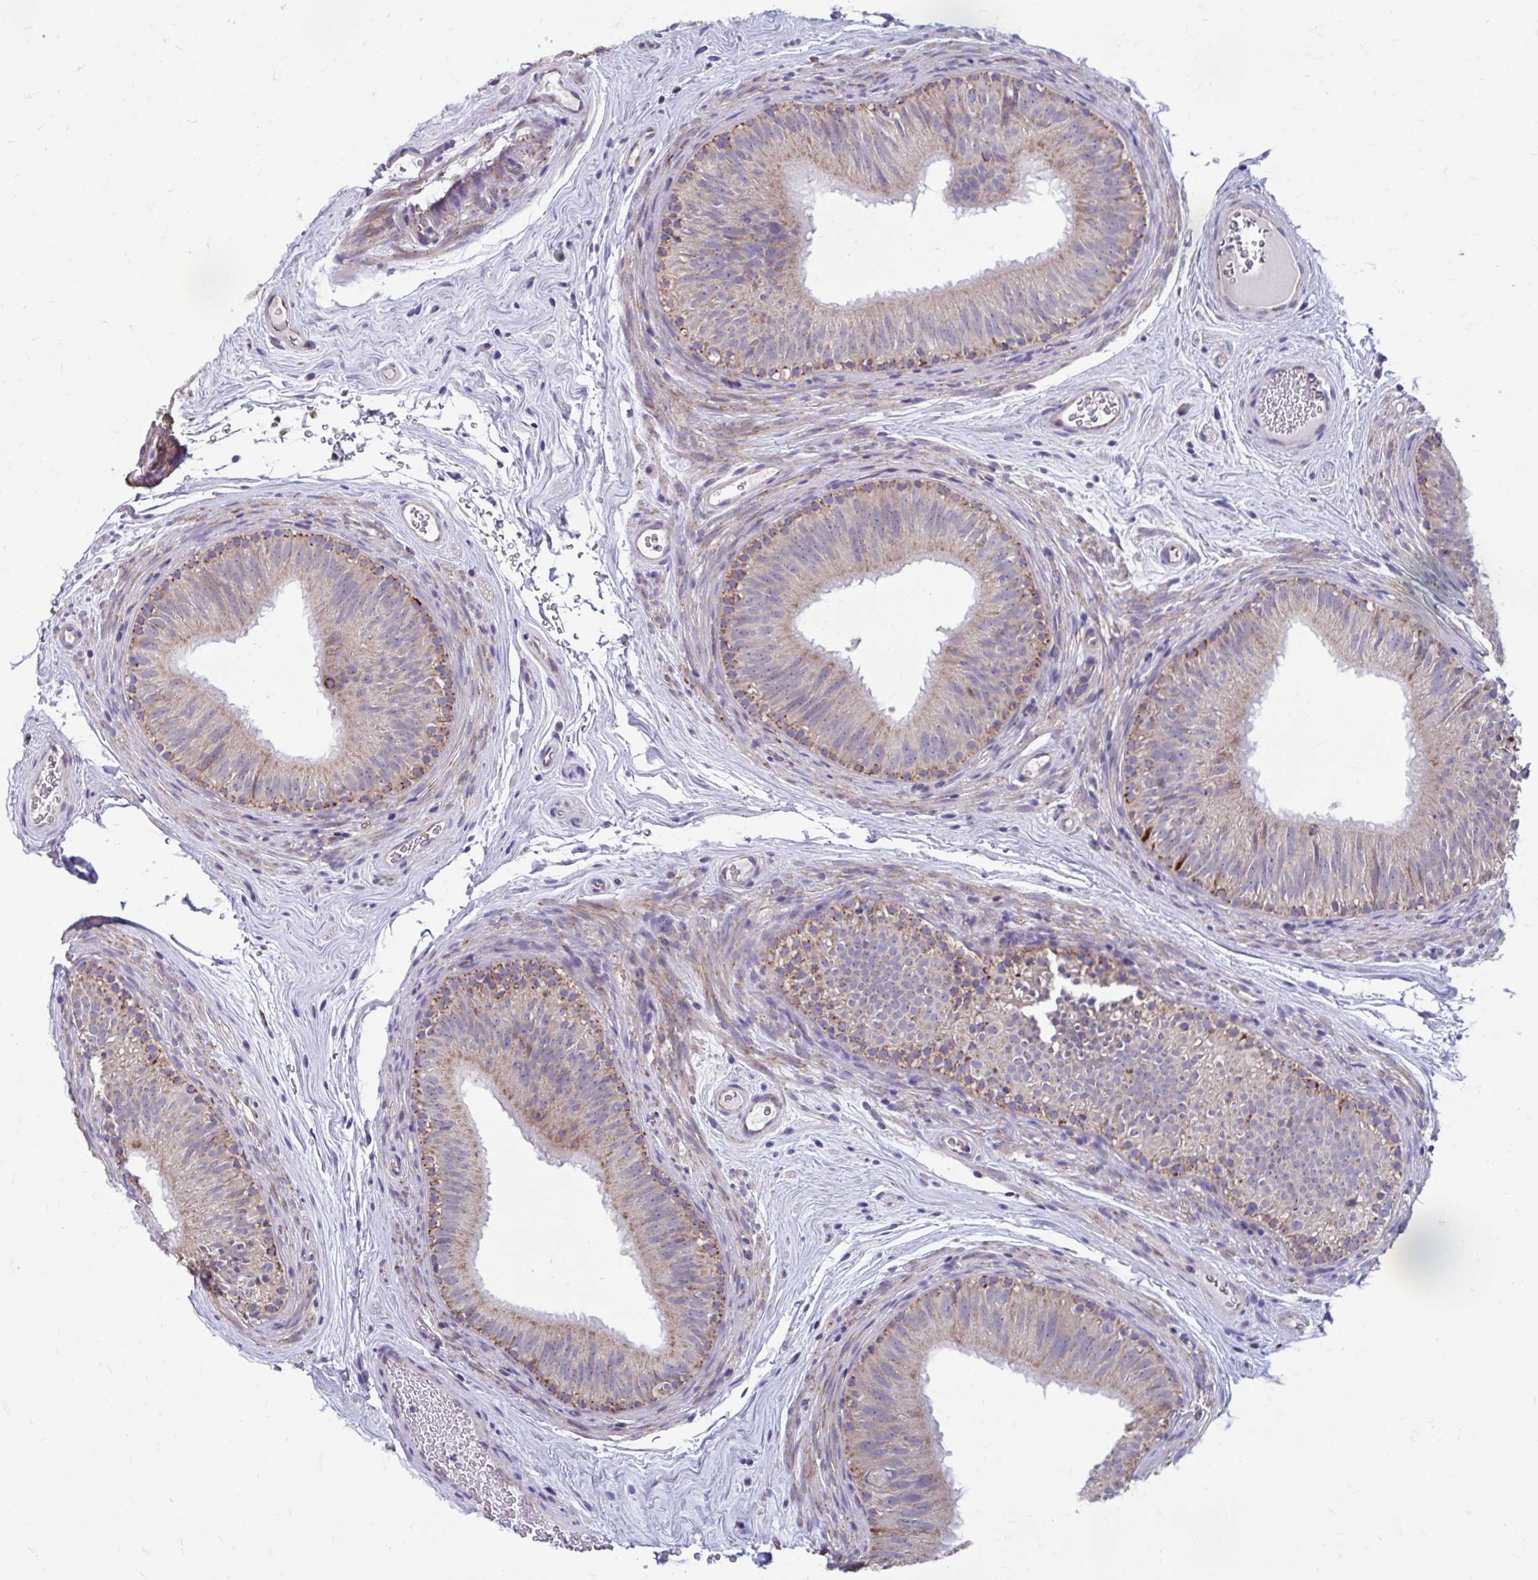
{"staining": {"intensity": "moderate", "quantity": "<25%", "location": "cytoplasmic/membranous"}, "tissue": "epididymis", "cell_type": "Glandular cells", "image_type": "normal", "snomed": [{"axis": "morphology", "description": "Normal tissue, NOS"}, {"axis": "topography", "description": "Epididymis"}], "caption": "IHC (DAB) staining of unremarkable epididymis displays moderate cytoplasmic/membranous protein expression in about <25% of glandular cells. (DAB (3,3'-diaminobenzidine) IHC, brown staining for protein, blue staining for nuclei).", "gene": "LINGO4", "patient": {"sex": "male", "age": 44}}